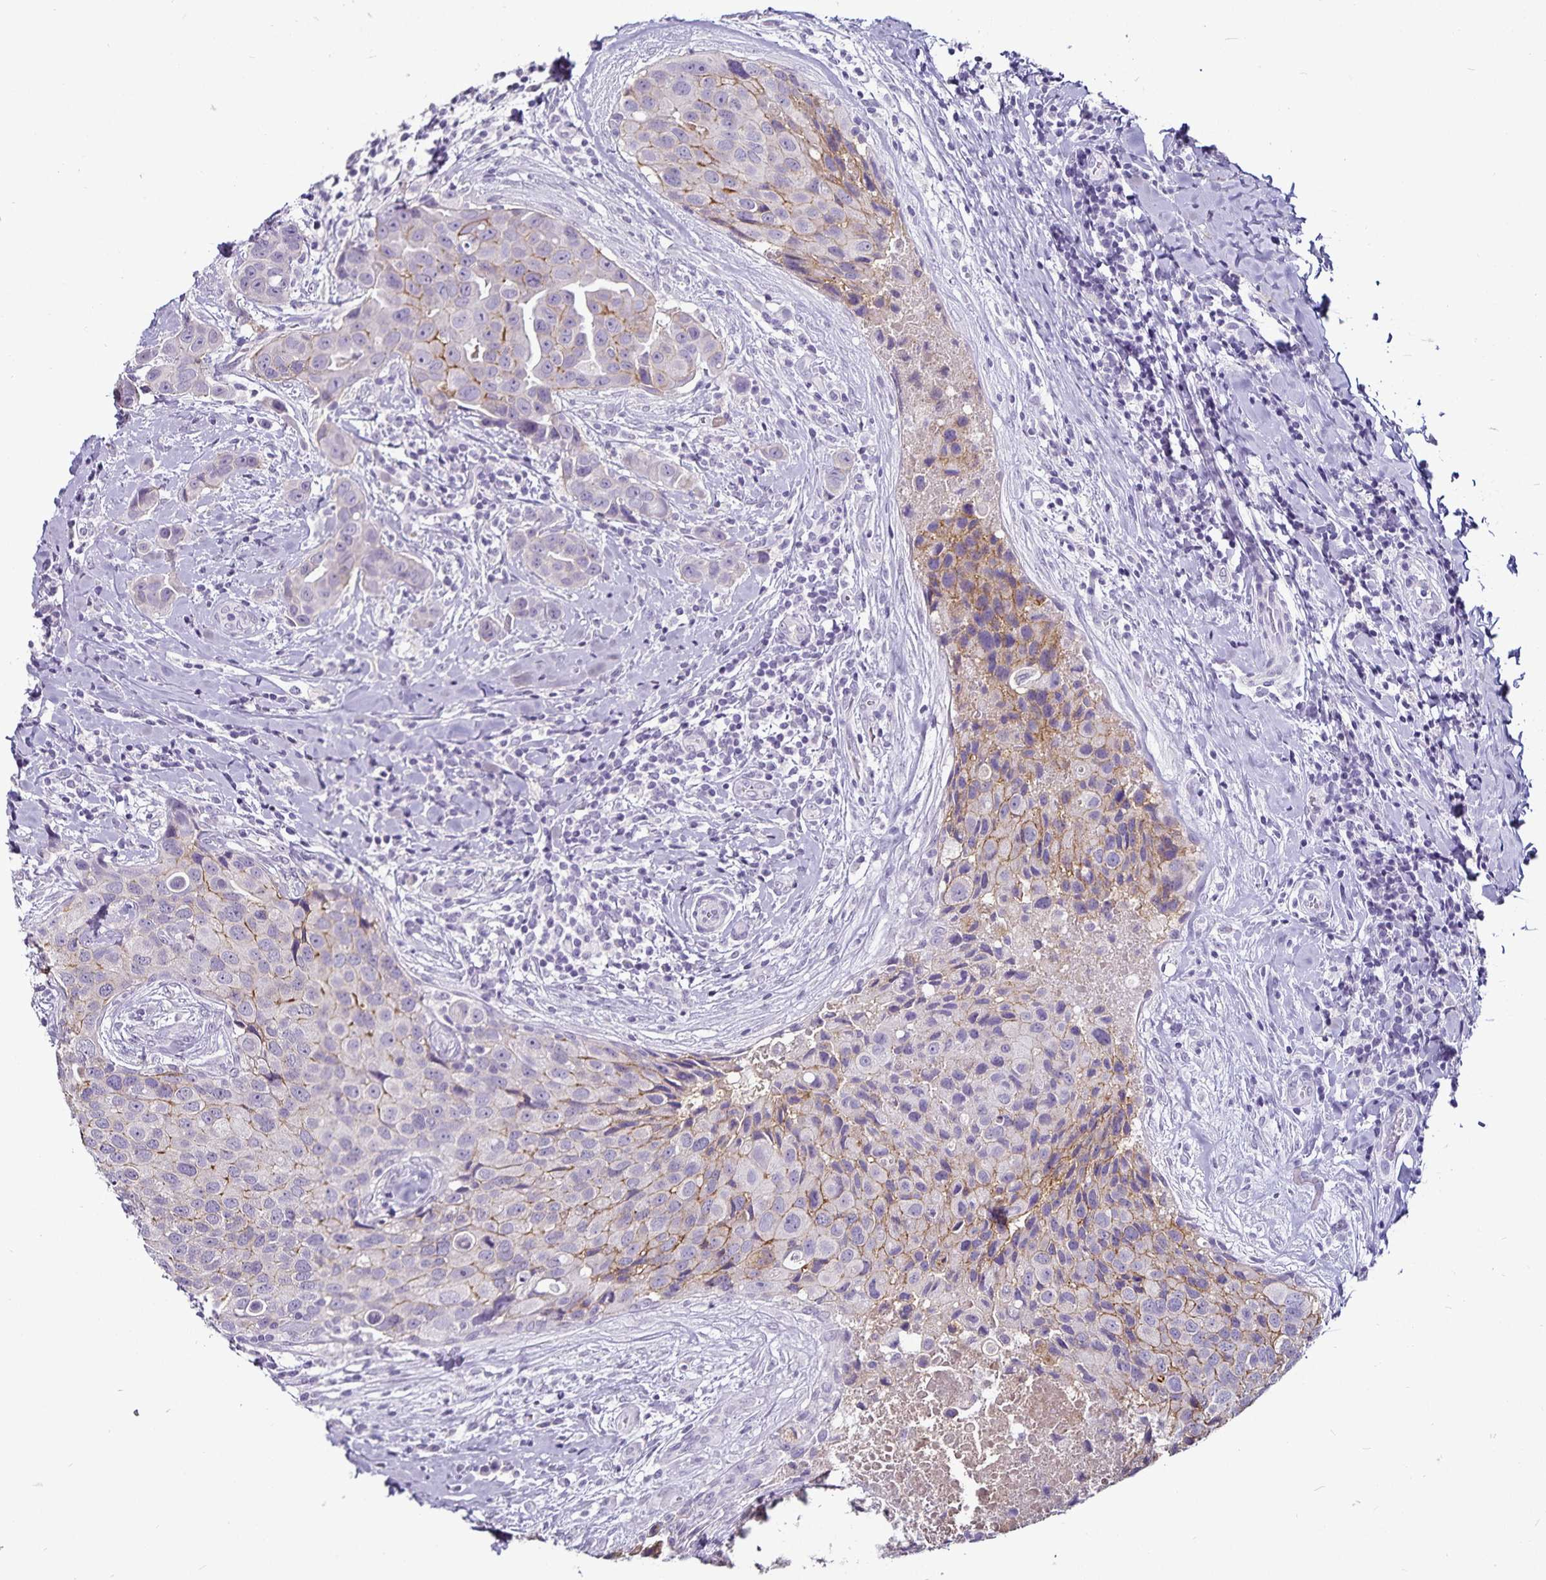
{"staining": {"intensity": "weak", "quantity": "<25%", "location": "cytoplasmic/membranous"}, "tissue": "breast cancer", "cell_type": "Tumor cells", "image_type": "cancer", "snomed": [{"axis": "morphology", "description": "Duct carcinoma"}, {"axis": "topography", "description": "Breast"}], "caption": "Immunohistochemical staining of breast infiltrating ductal carcinoma shows no significant positivity in tumor cells.", "gene": "CA12", "patient": {"sex": "female", "age": 24}}